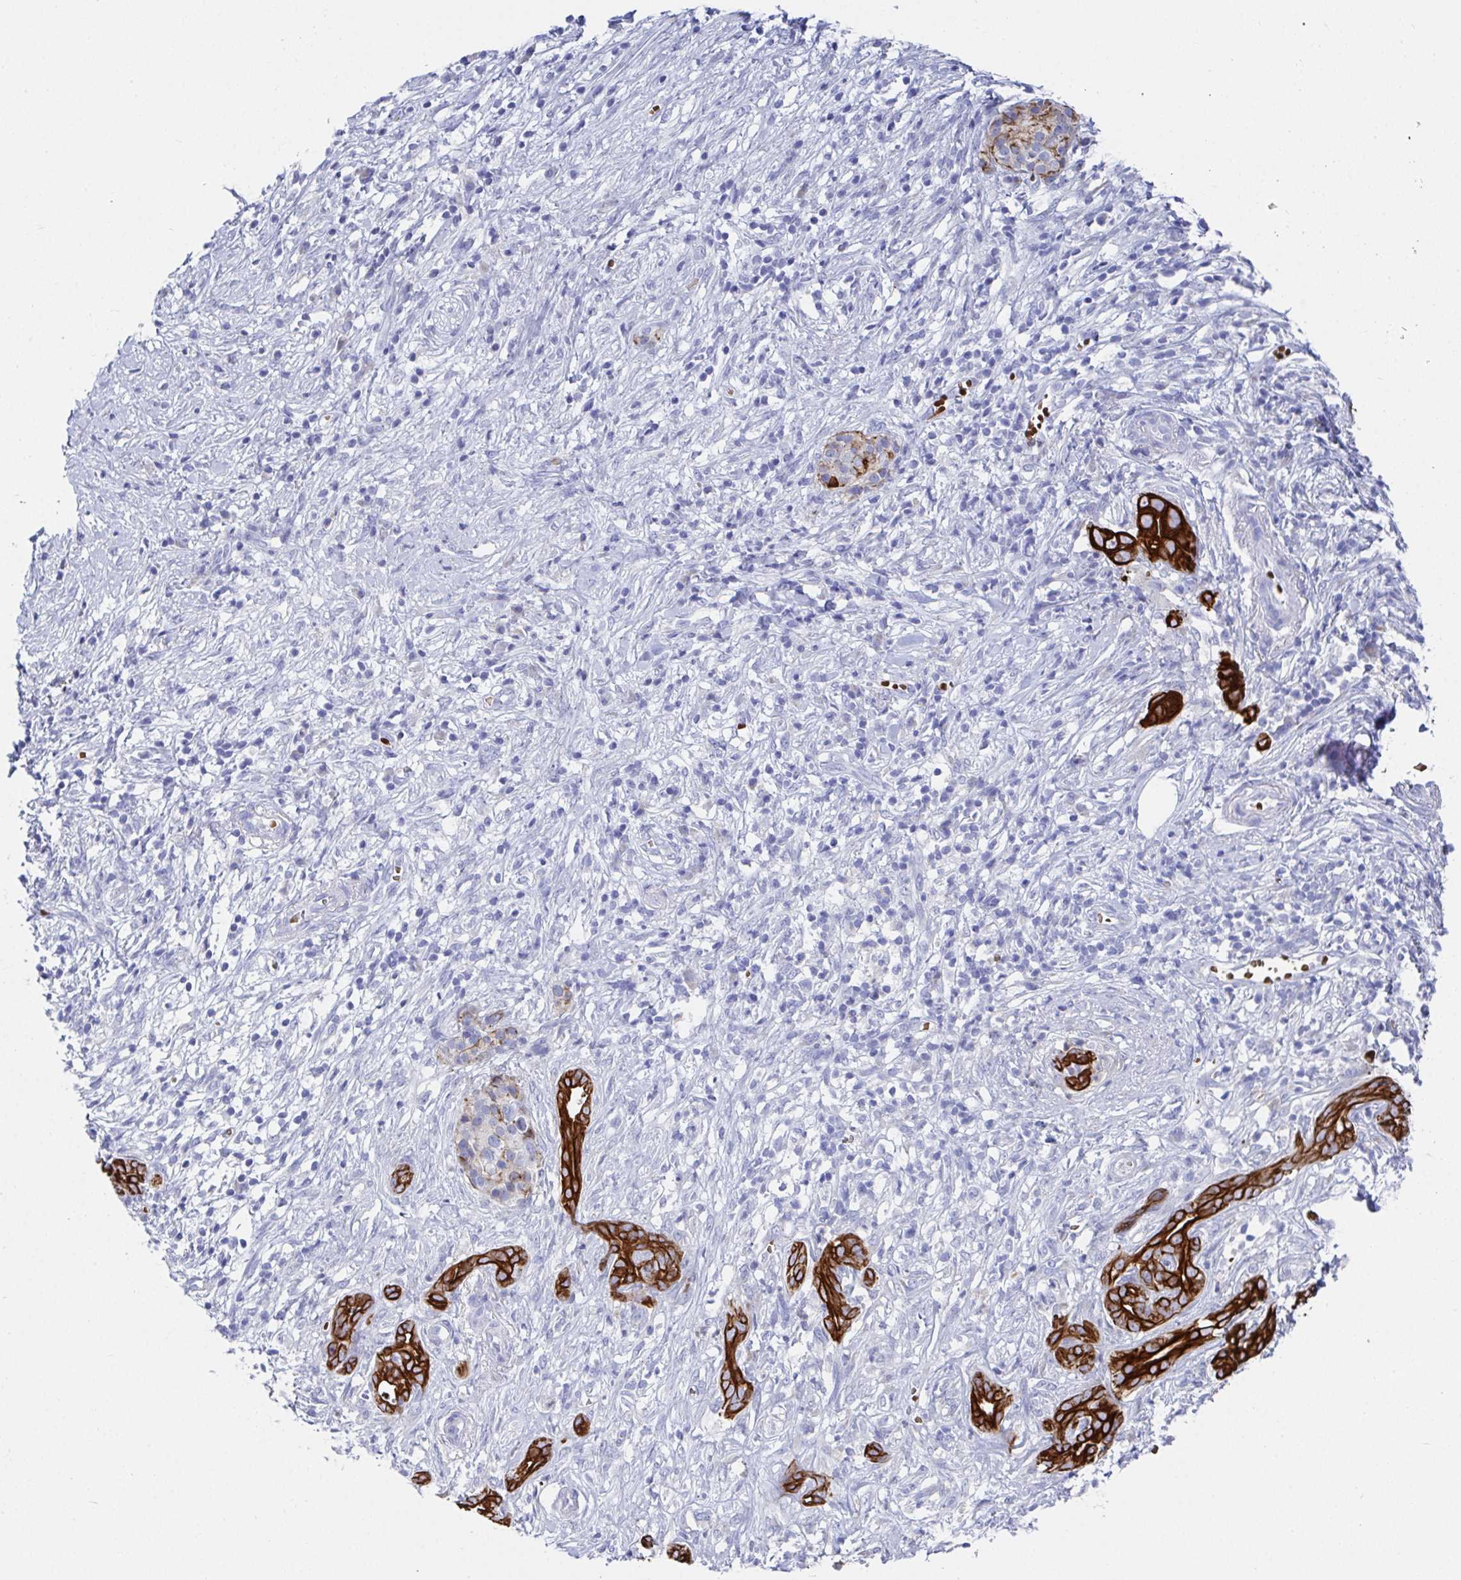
{"staining": {"intensity": "strong", "quantity": ">75%", "location": "cytoplasmic/membranous"}, "tissue": "pancreatic cancer", "cell_type": "Tumor cells", "image_type": "cancer", "snomed": [{"axis": "morphology", "description": "Adenocarcinoma, NOS"}, {"axis": "topography", "description": "Pancreas"}], "caption": "The histopathology image exhibits staining of adenocarcinoma (pancreatic), revealing strong cytoplasmic/membranous protein expression (brown color) within tumor cells. (DAB (3,3'-diaminobenzidine) IHC, brown staining for protein, blue staining for nuclei).", "gene": "CLDN8", "patient": {"sex": "male", "age": 61}}